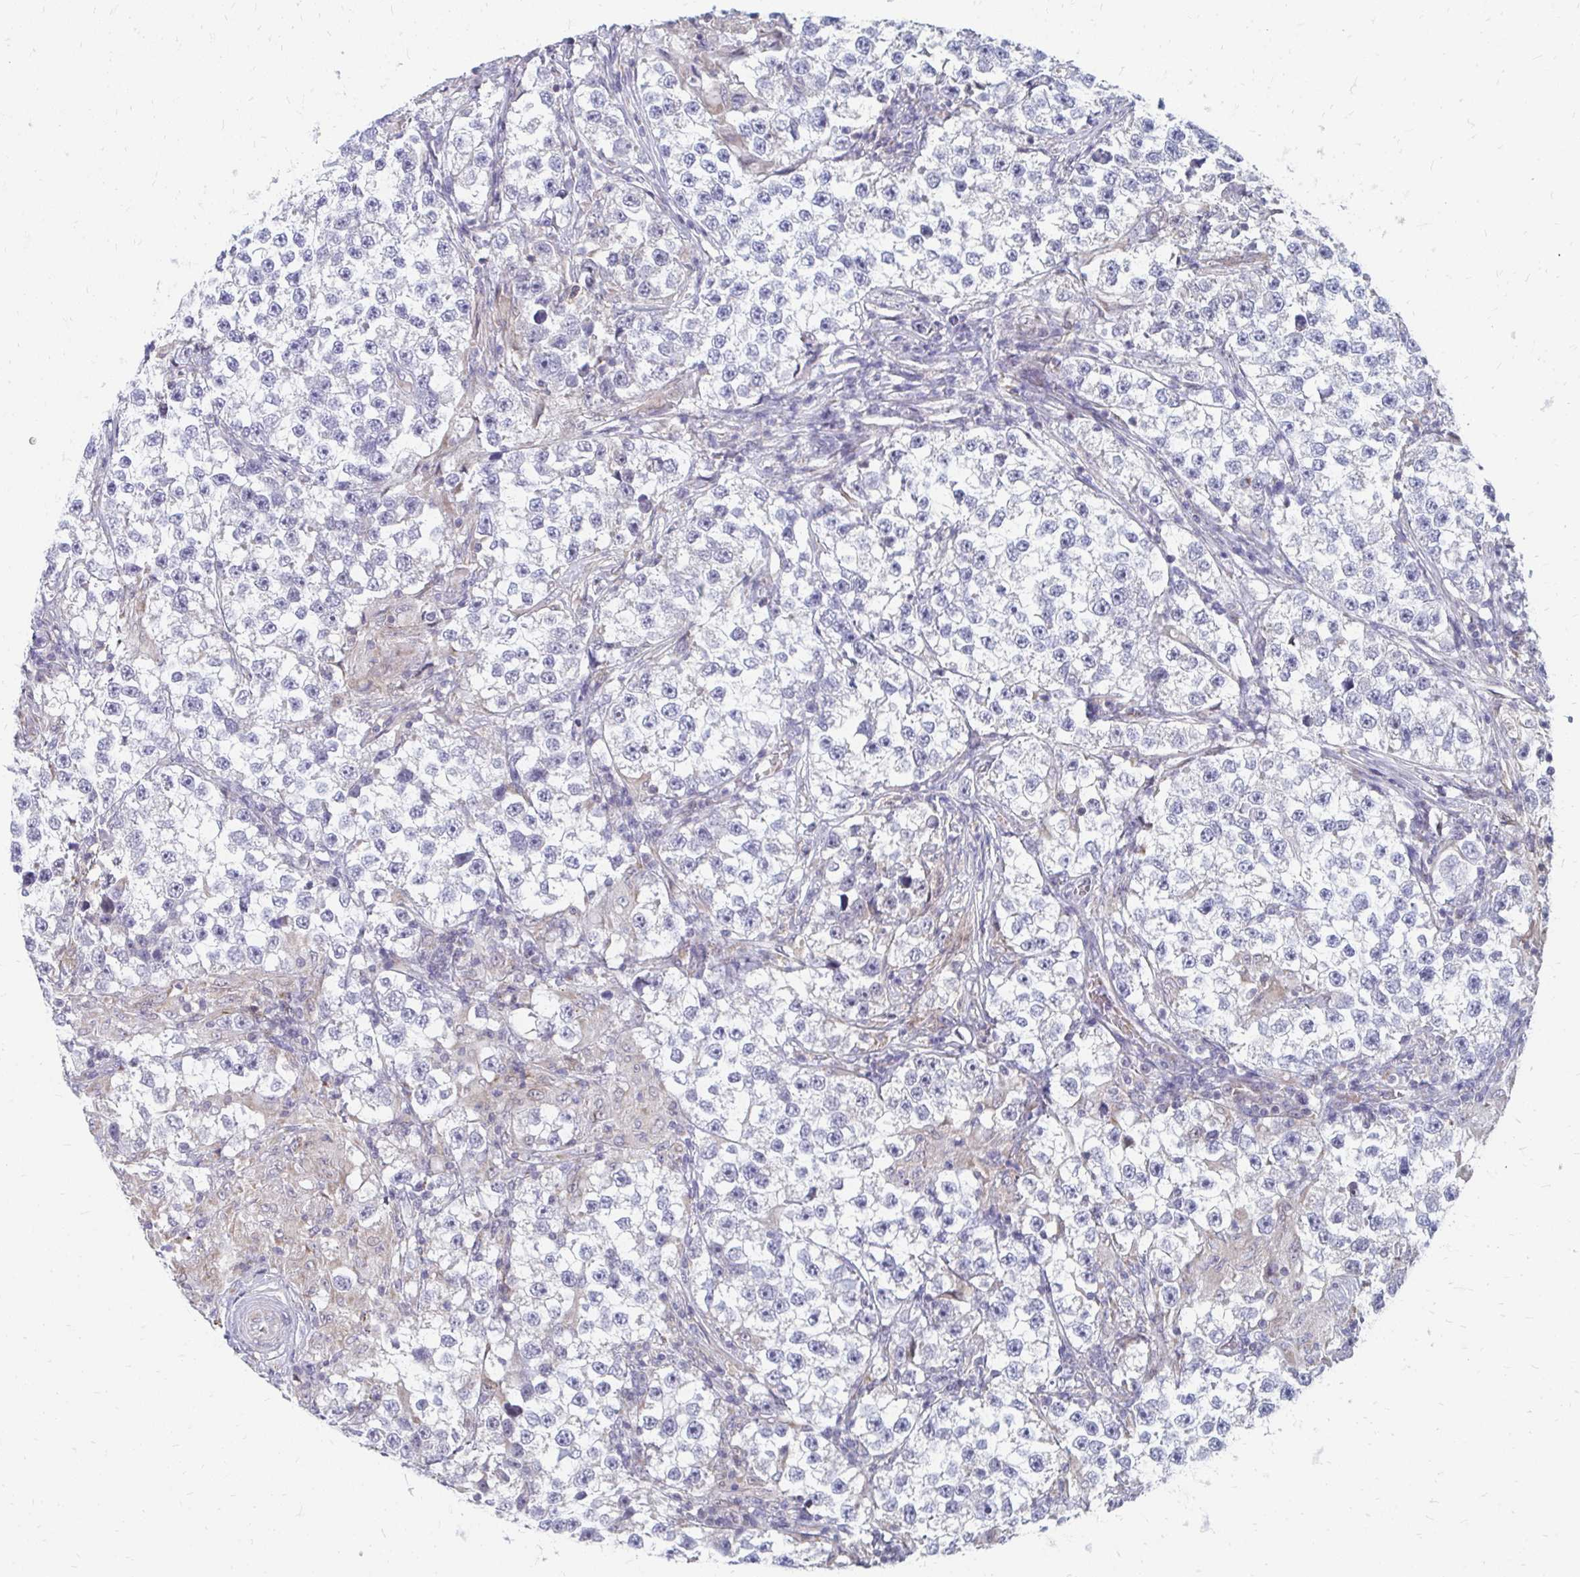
{"staining": {"intensity": "negative", "quantity": "none", "location": "none"}, "tissue": "testis cancer", "cell_type": "Tumor cells", "image_type": "cancer", "snomed": [{"axis": "morphology", "description": "Seminoma, NOS"}, {"axis": "topography", "description": "Testis"}], "caption": "High power microscopy histopathology image of an IHC micrograph of testis seminoma, revealing no significant staining in tumor cells.", "gene": "PABIR3", "patient": {"sex": "male", "age": 46}}